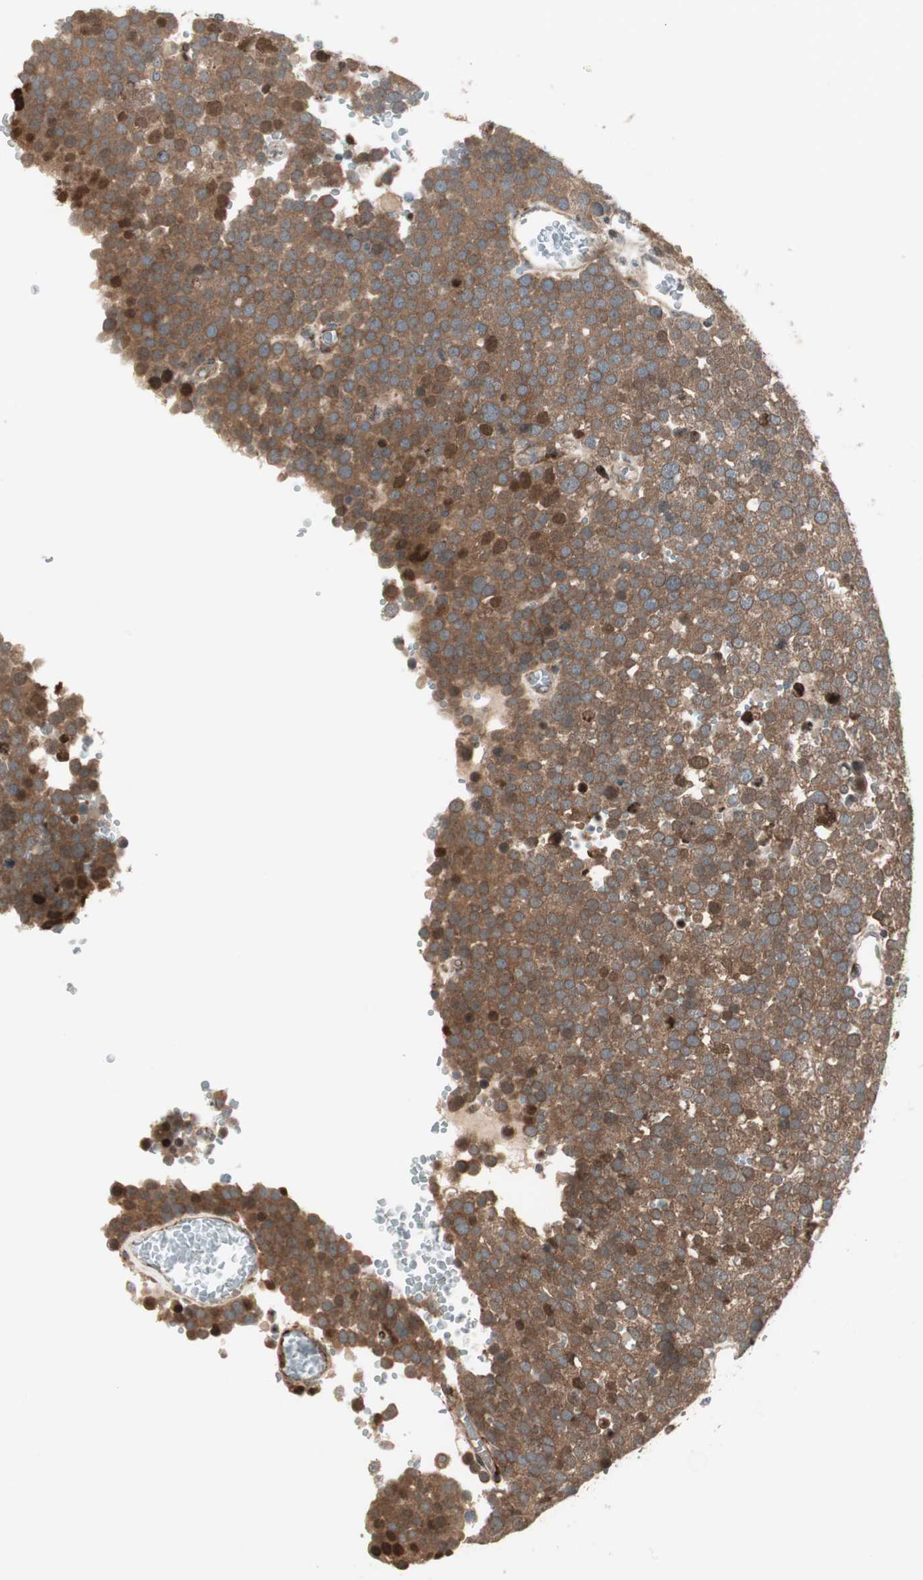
{"staining": {"intensity": "strong", "quantity": ">75%", "location": "cytoplasmic/membranous,nuclear"}, "tissue": "testis cancer", "cell_type": "Tumor cells", "image_type": "cancer", "snomed": [{"axis": "morphology", "description": "Seminoma, NOS"}, {"axis": "topography", "description": "Testis"}], "caption": "Immunohistochemical staining of testis seminoma demonstrates high levels of strong cytoplasmic/membranous and nuclear protein staining in about >75% of tumor cells.", "gene": "PPP2R5E", "patient": {"sex": "male", "age": 71}}